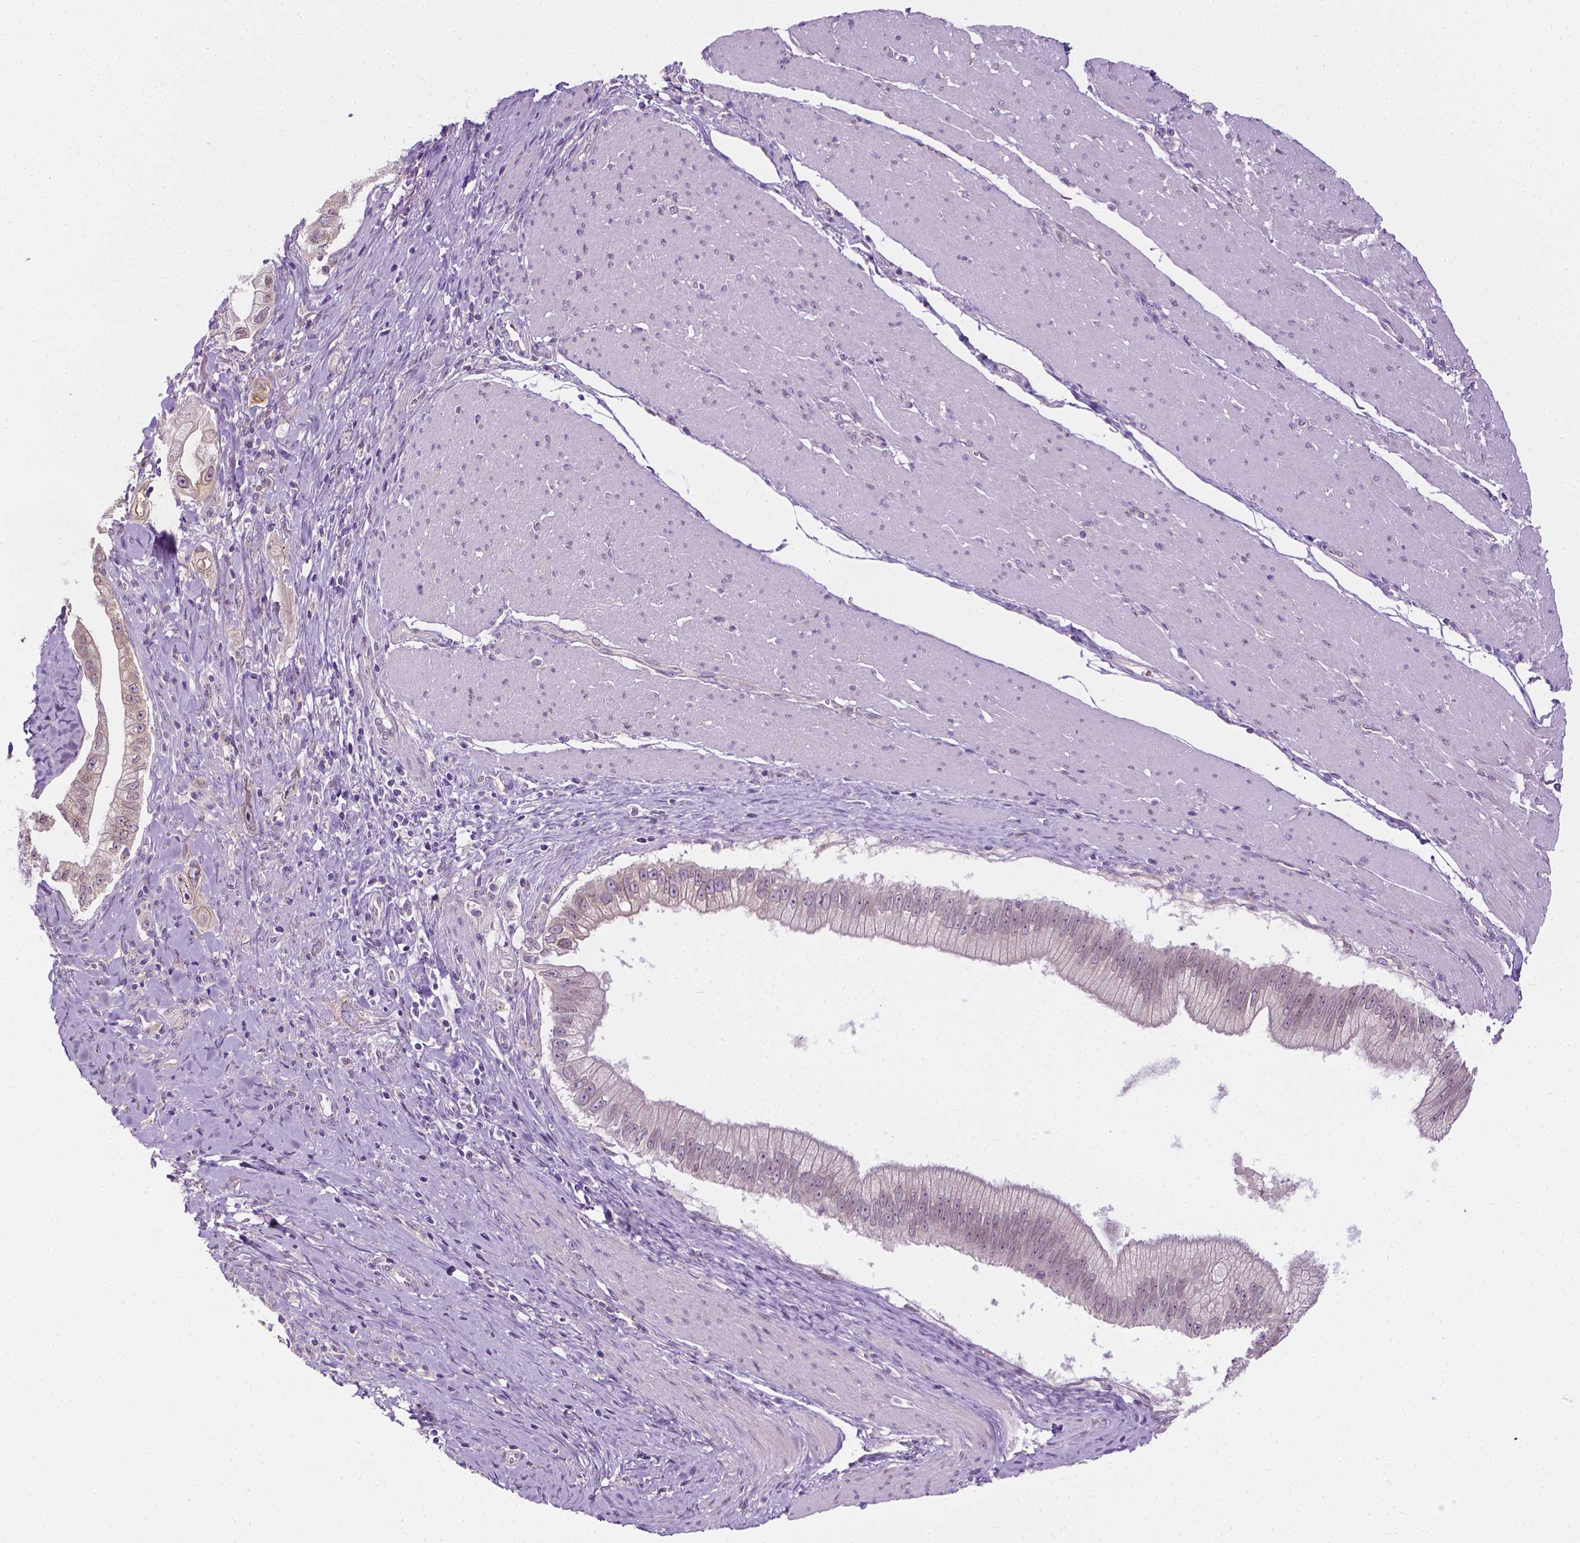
{"staining": {"intensity": "negative", "quantity": "none", "location": "none"}, "tissue": "pancreatic cancer", "cell_type": "Tumor cells", "image_type": "cancer", "snomed": [{"axis": "morphology", "description": "Adenocarcinoma, NOS"}, {"axis": "topography", "description": "Pancreas"}], "caption": "An image of human adenocarcinoma (pancreatic) is negative for staining in tumor cells. (Brightfield microscopy of DAB (3,3'-diaminobenzidine) immunohistochemistry (IHC) at high magnification).", "gene": "MCOLN3", "patient": {"sex": "male", "age": 70}}